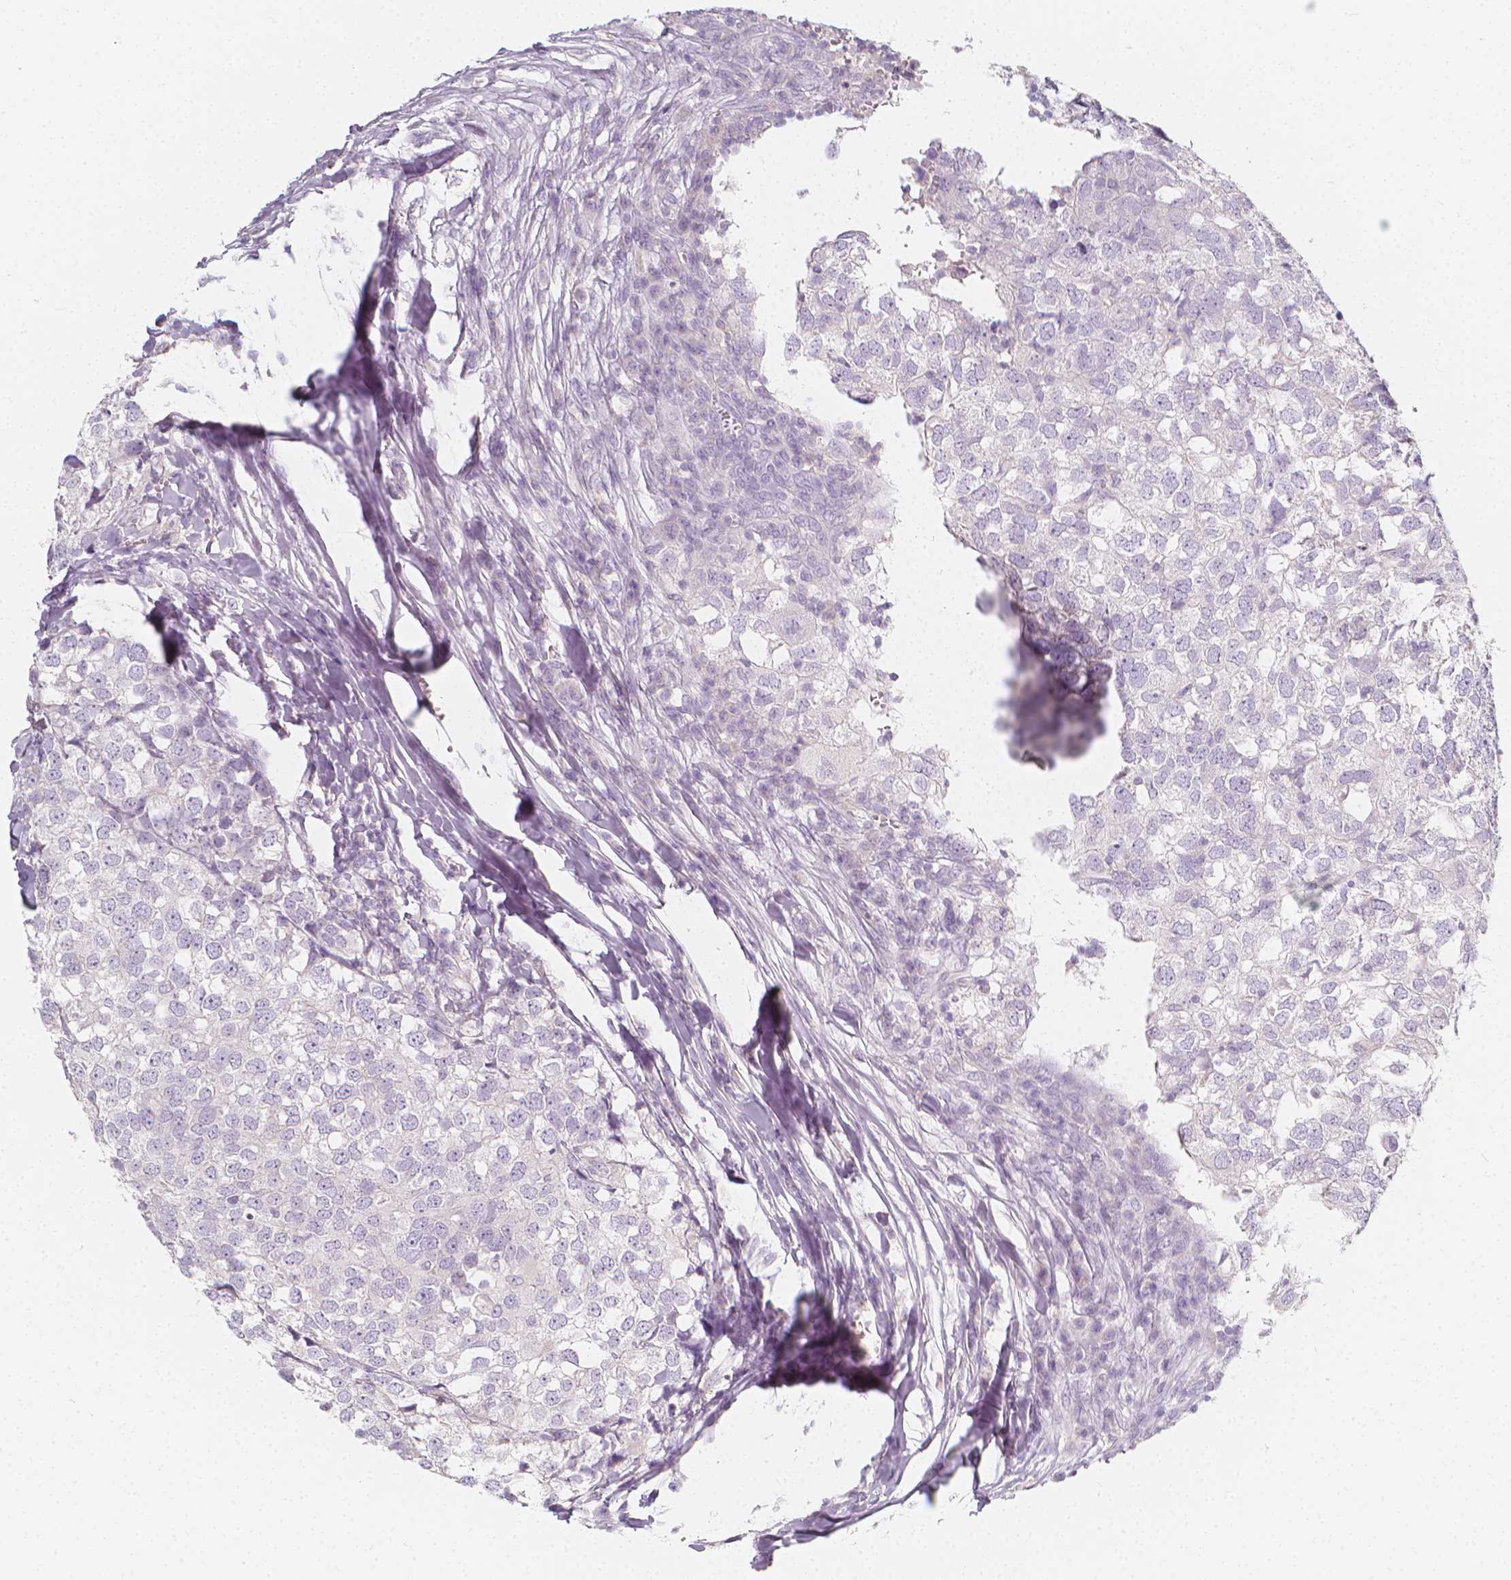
{"staining": {"intensity": "negative", "quantity": "none", "location": "none"}, "tissue": "breast cancer", "cell_type": "Tumor cells", "image_type": "cancer", "snomed": [{"axis": "morphology", "description": "Duct carcinoma"}, {"axis": "topography", "description": "Breast"}], "caption": "DAB immunohistochemical staining of human breast infiltrating ductal carcinoma exhibits no significant expression in tumor cells.", "gene": "RBFOX1", "patient": {"sex": "female", "age": 30}}